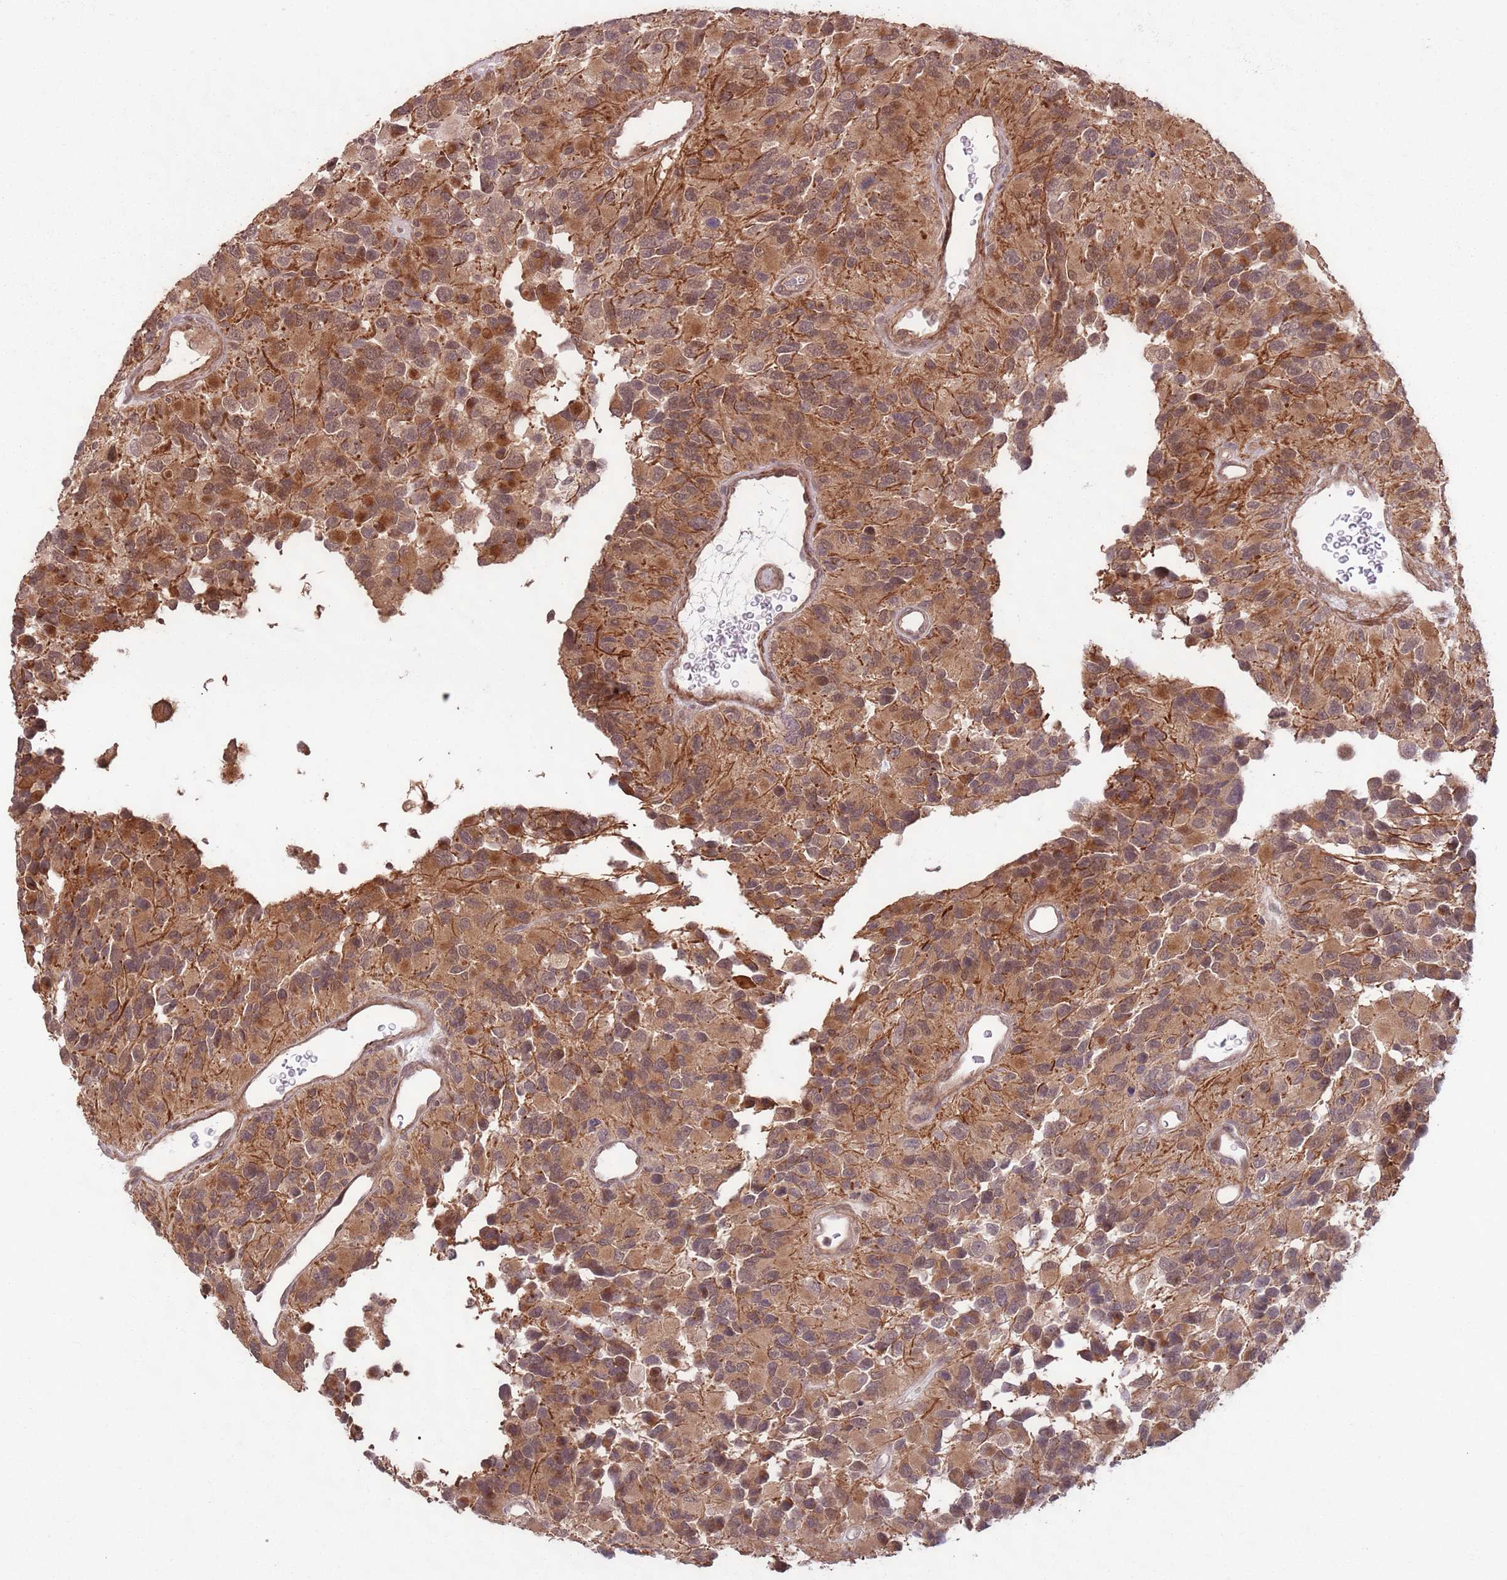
{"staining": {"intensity": "moderate", "quantity": ">75%", "location": "cytoplasmic/membranous,nuclear"}, "tissue": "glioma", "cell_type": "Tumor cells", "image_type": "cancer", "snomed": [{"axis": "morphology", "description": "Glioma, malignant, High grade"}, {"axis": "topography", "description": "Brain"}], "caption": "Glioma tissue displays moderate cytoplasmic/membranous and nuclear positivity in about >75% of tumor cells, visualized by immunohistochemistry. The protein of interest is stained brown, and the nuclei are stained in blue (DAB (3,3'-diaminobenzidine) IHC with brightfield microscopy, high magnification).", "gene": "CCDC154", "patient": {"sex": "male", "age": 77}}